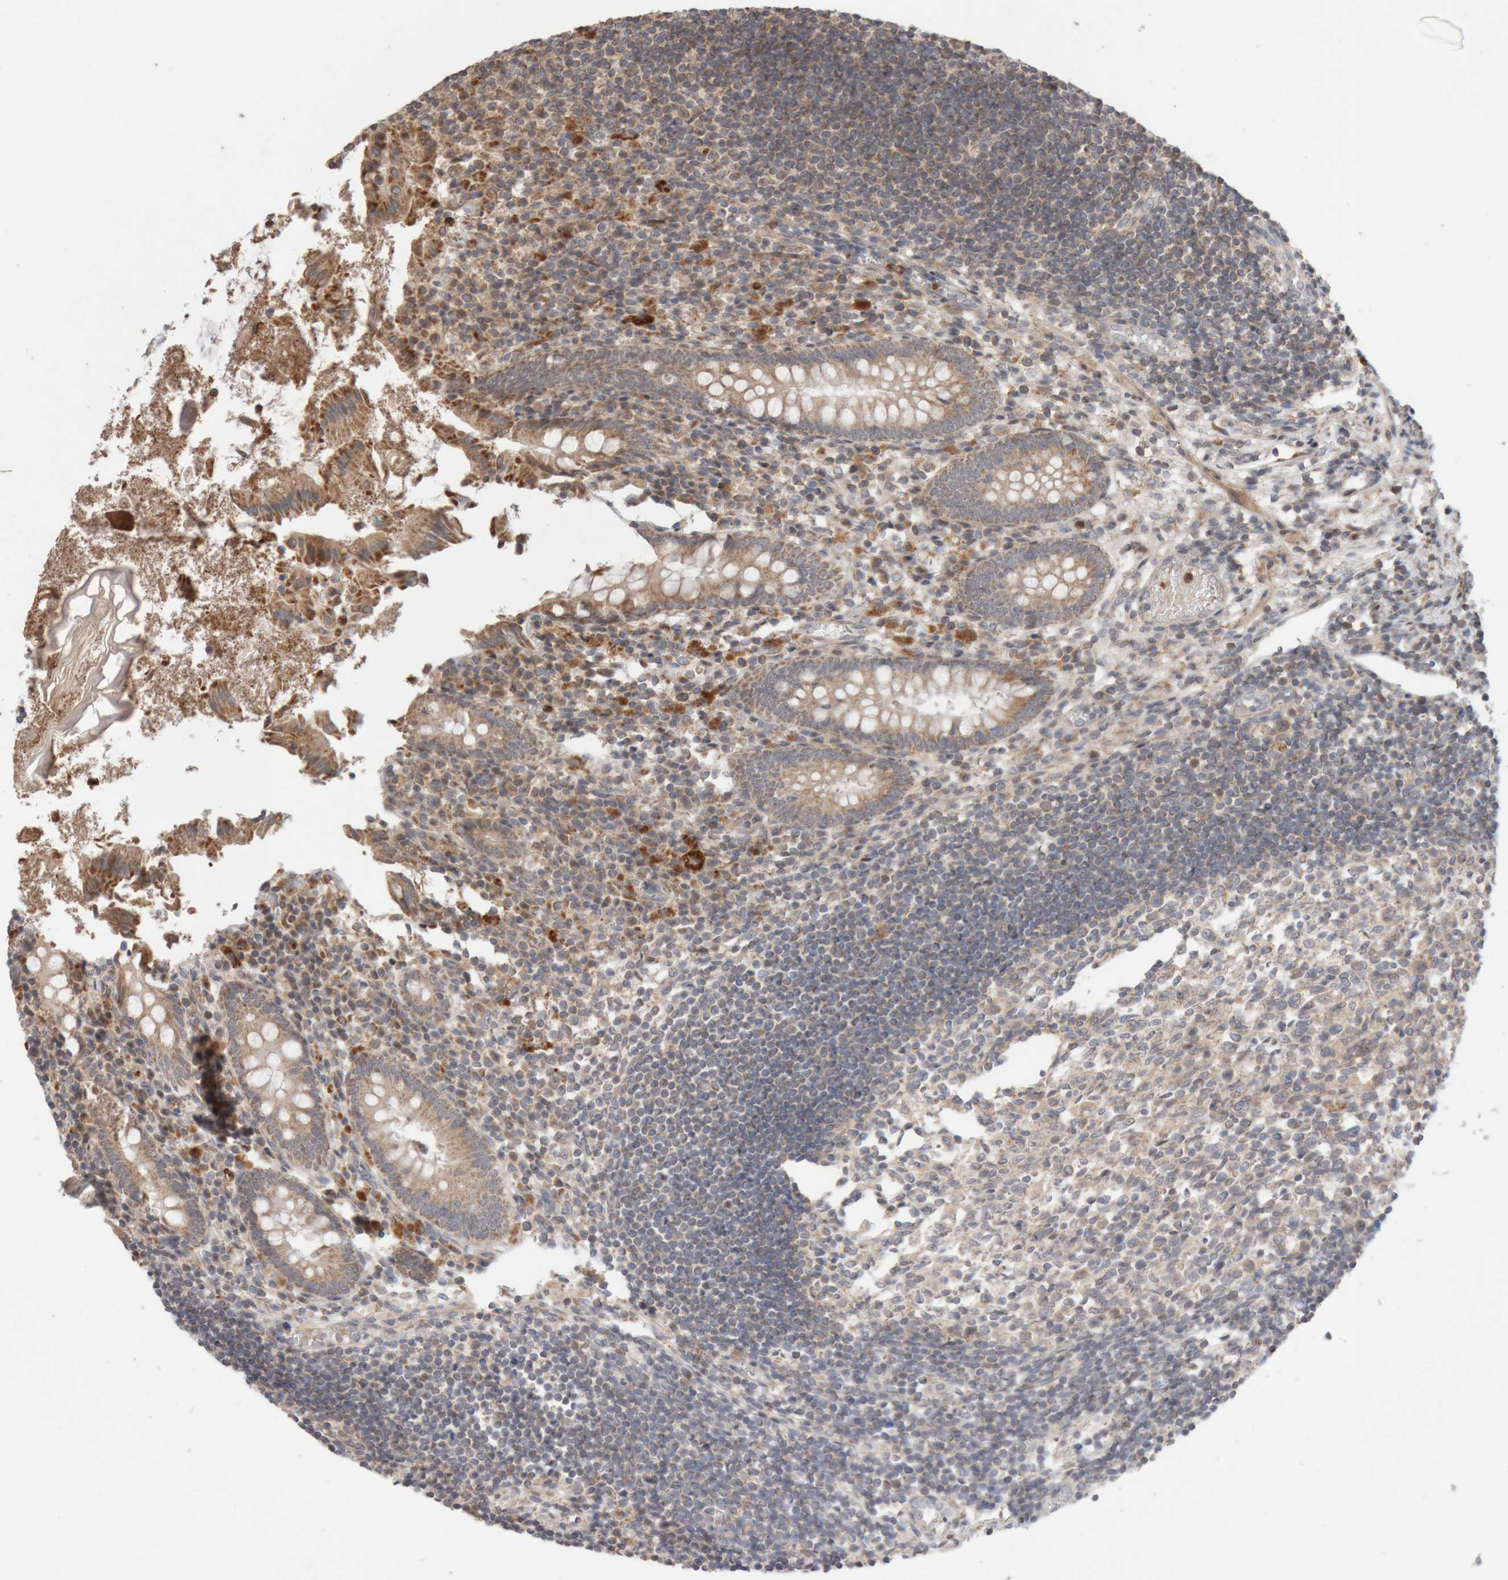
{"staining": {"intensity": "moderate", "quantity": ">75%", "location": "cytoplasmic/membranous"}, "tissue": "appendix", "cell_type": "Glandular cells", "image_type": "normal", "snomed": [{"axis": "morphology", "description": "Normal tissue, NOS"}, {"axis": "topography", "description": "Appendix"}], "caption": "Protein analysis of normal appendix demonstrates moderate cytoplasmic/membranous expression in approximately >75% of glandular cells.", "gene": "KIF21B", "patient": {"sex": "female", "age": 17}}